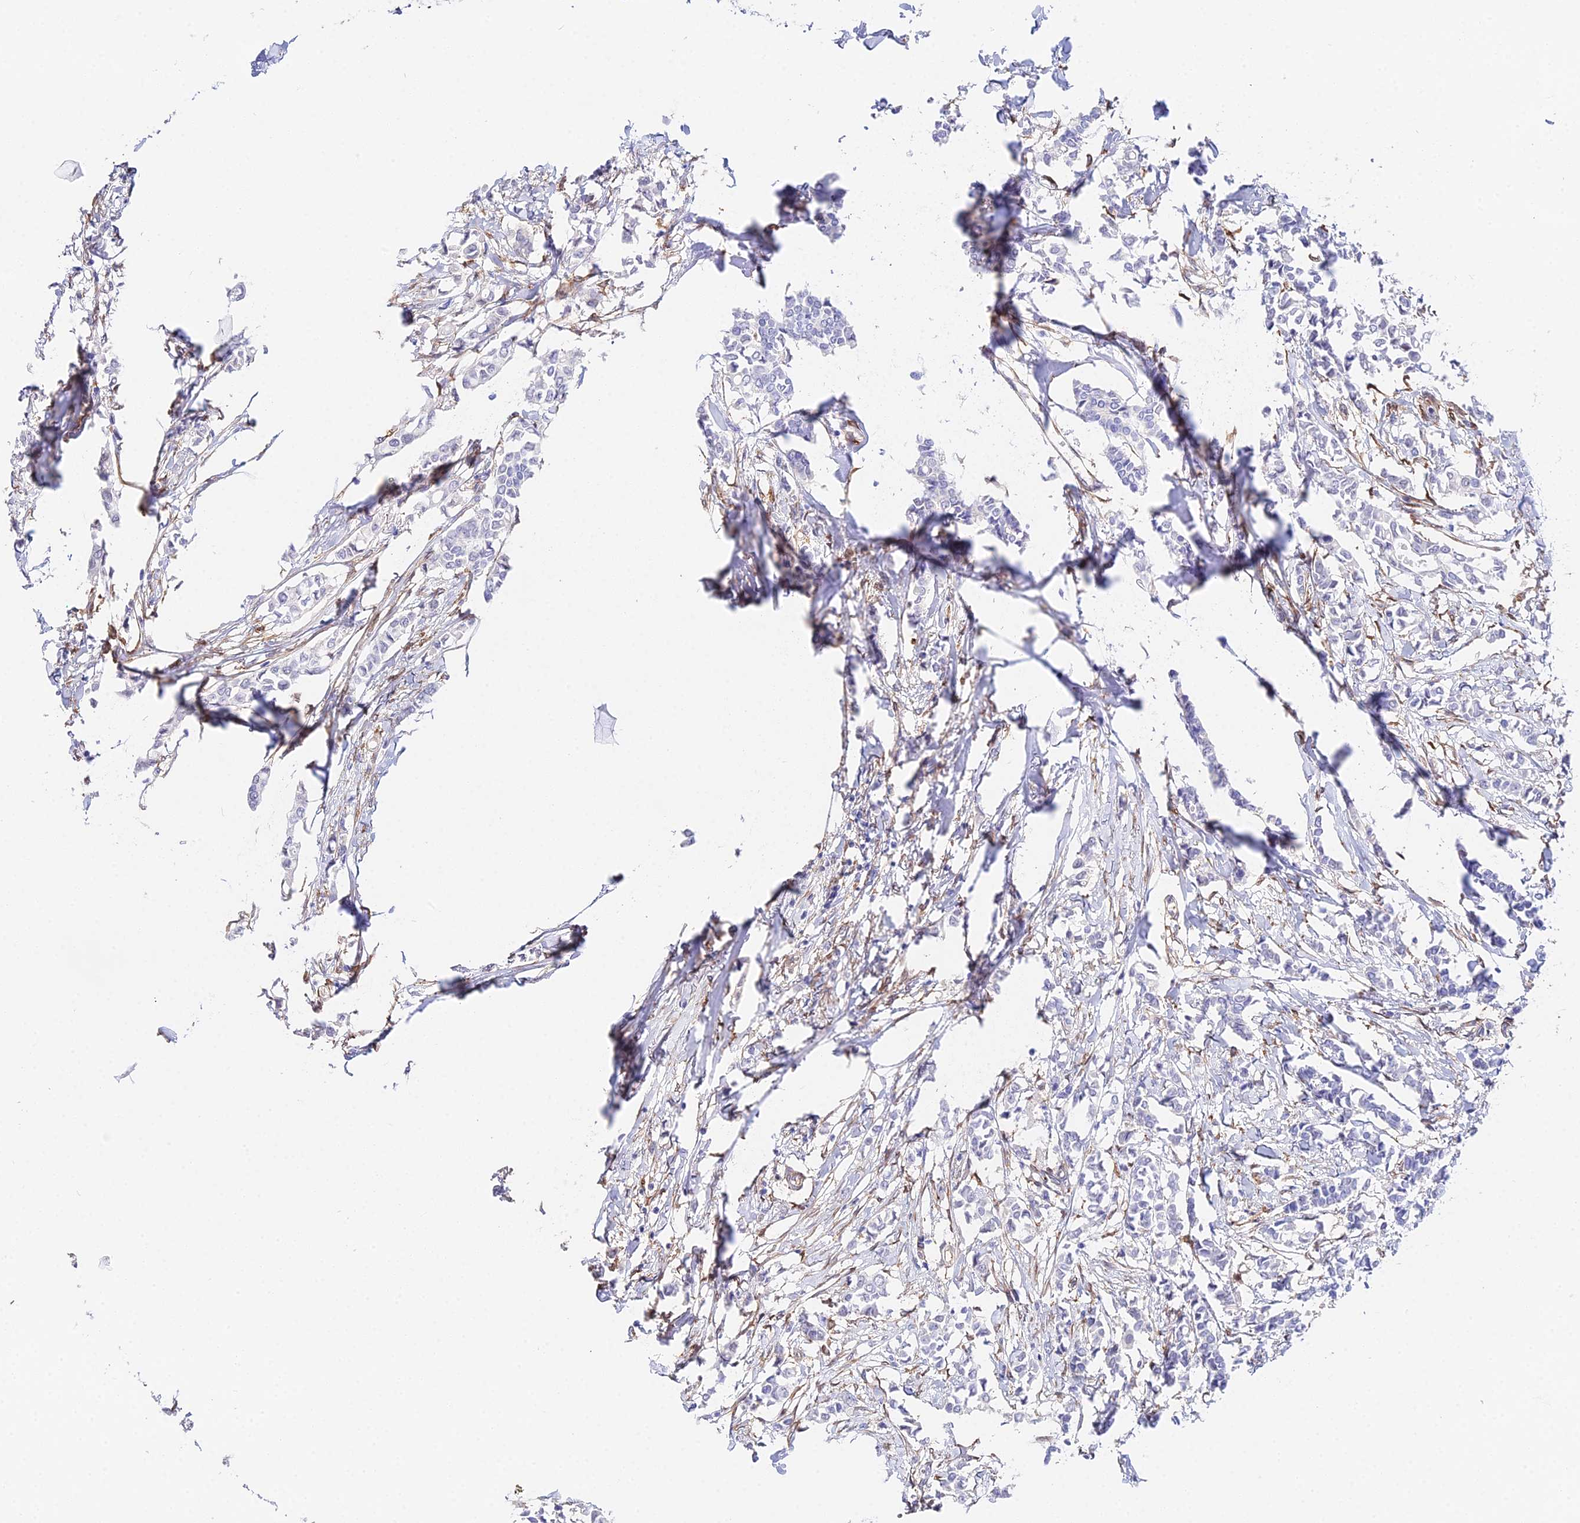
{"staining": {"intensity": "negative", "quantity": "none", "location": "none"}, "tissue": "breast cancer", "cell_type": "Tumor cells", "image_type": "cancer", "snomed": [{"axis": "morphology", "description": "Duct carcinoma"}, {"axis": "topography", "description": "Breast"}], "caption": "This micrograph is of breast cancer stained with IHC to label a protein in brown with the nuclei are counter-stained blue. There is no positivity in tumor cells.", "gene": "MXRA7", "patient": {"sex": "female", "age": 41}}